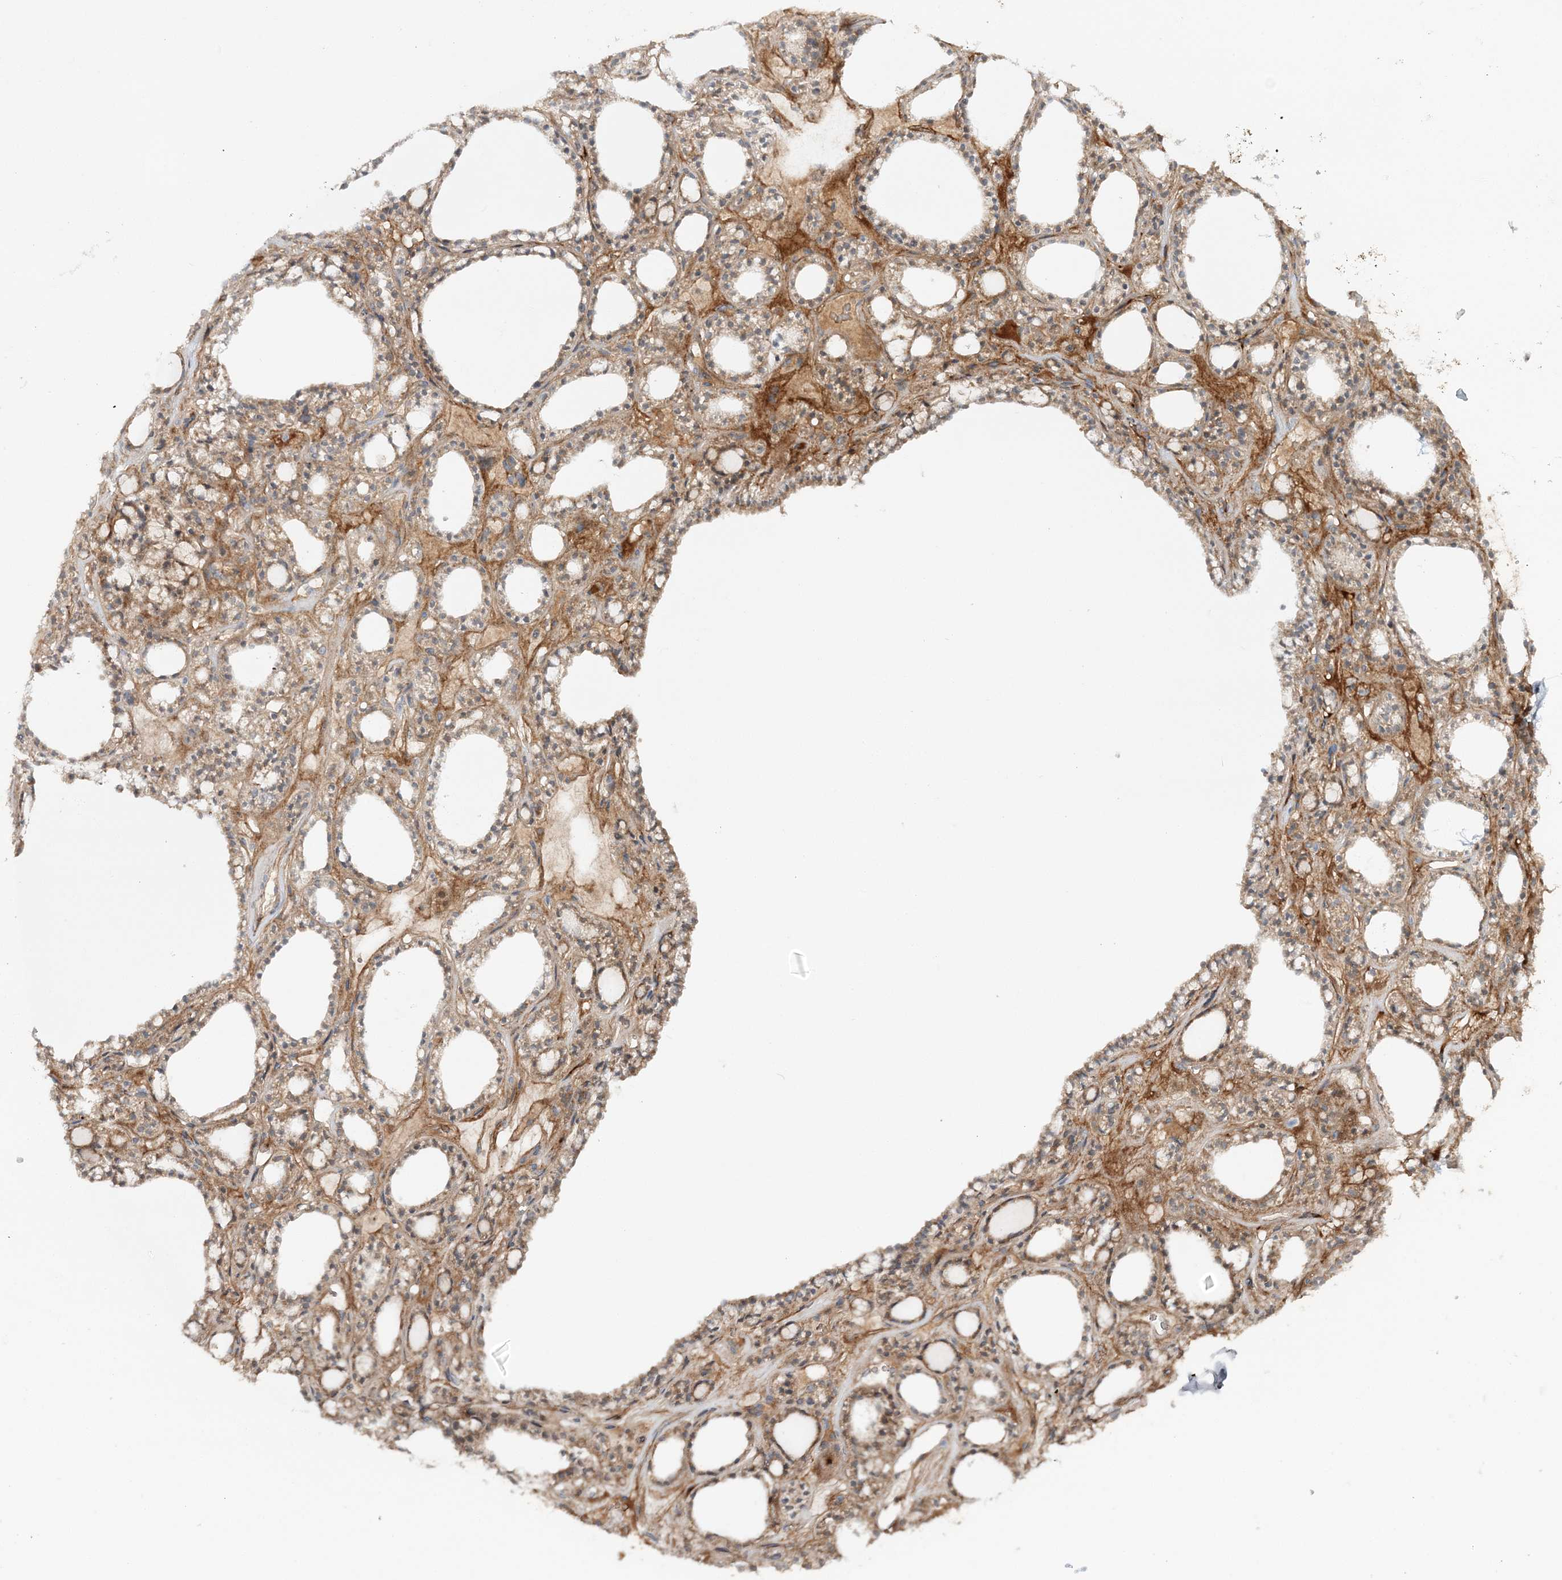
{"staining": {"intensity": "moderate", "quantity": "25%-75%", "location": "cytoplasmic/membranous,nuclear"}, "tissue": "thyroid gland", "cell_type": "Glandular cells", "image_type": "normal", "snomed": [{"axis": "morphology", "description": "Normal tissue, NOS"}, {"axis": "topography", "description": "Thyroid gland"}], "caption": "Immunohistochemical staining of benign human thyroid gland exhibits medium levels of moderate cytoplasmic/membranous,nuclear staining in about 25%-75% of glandular cells. The staining was performed using DAB (3,3'-diaminobenzidine) to visualize the protein expression in brown, while the nuclei were stained in blue with hematoxylin (Magnification: 20x).", "gene": "MOCS2", "patient": {"sex": "female", "age": 28}}